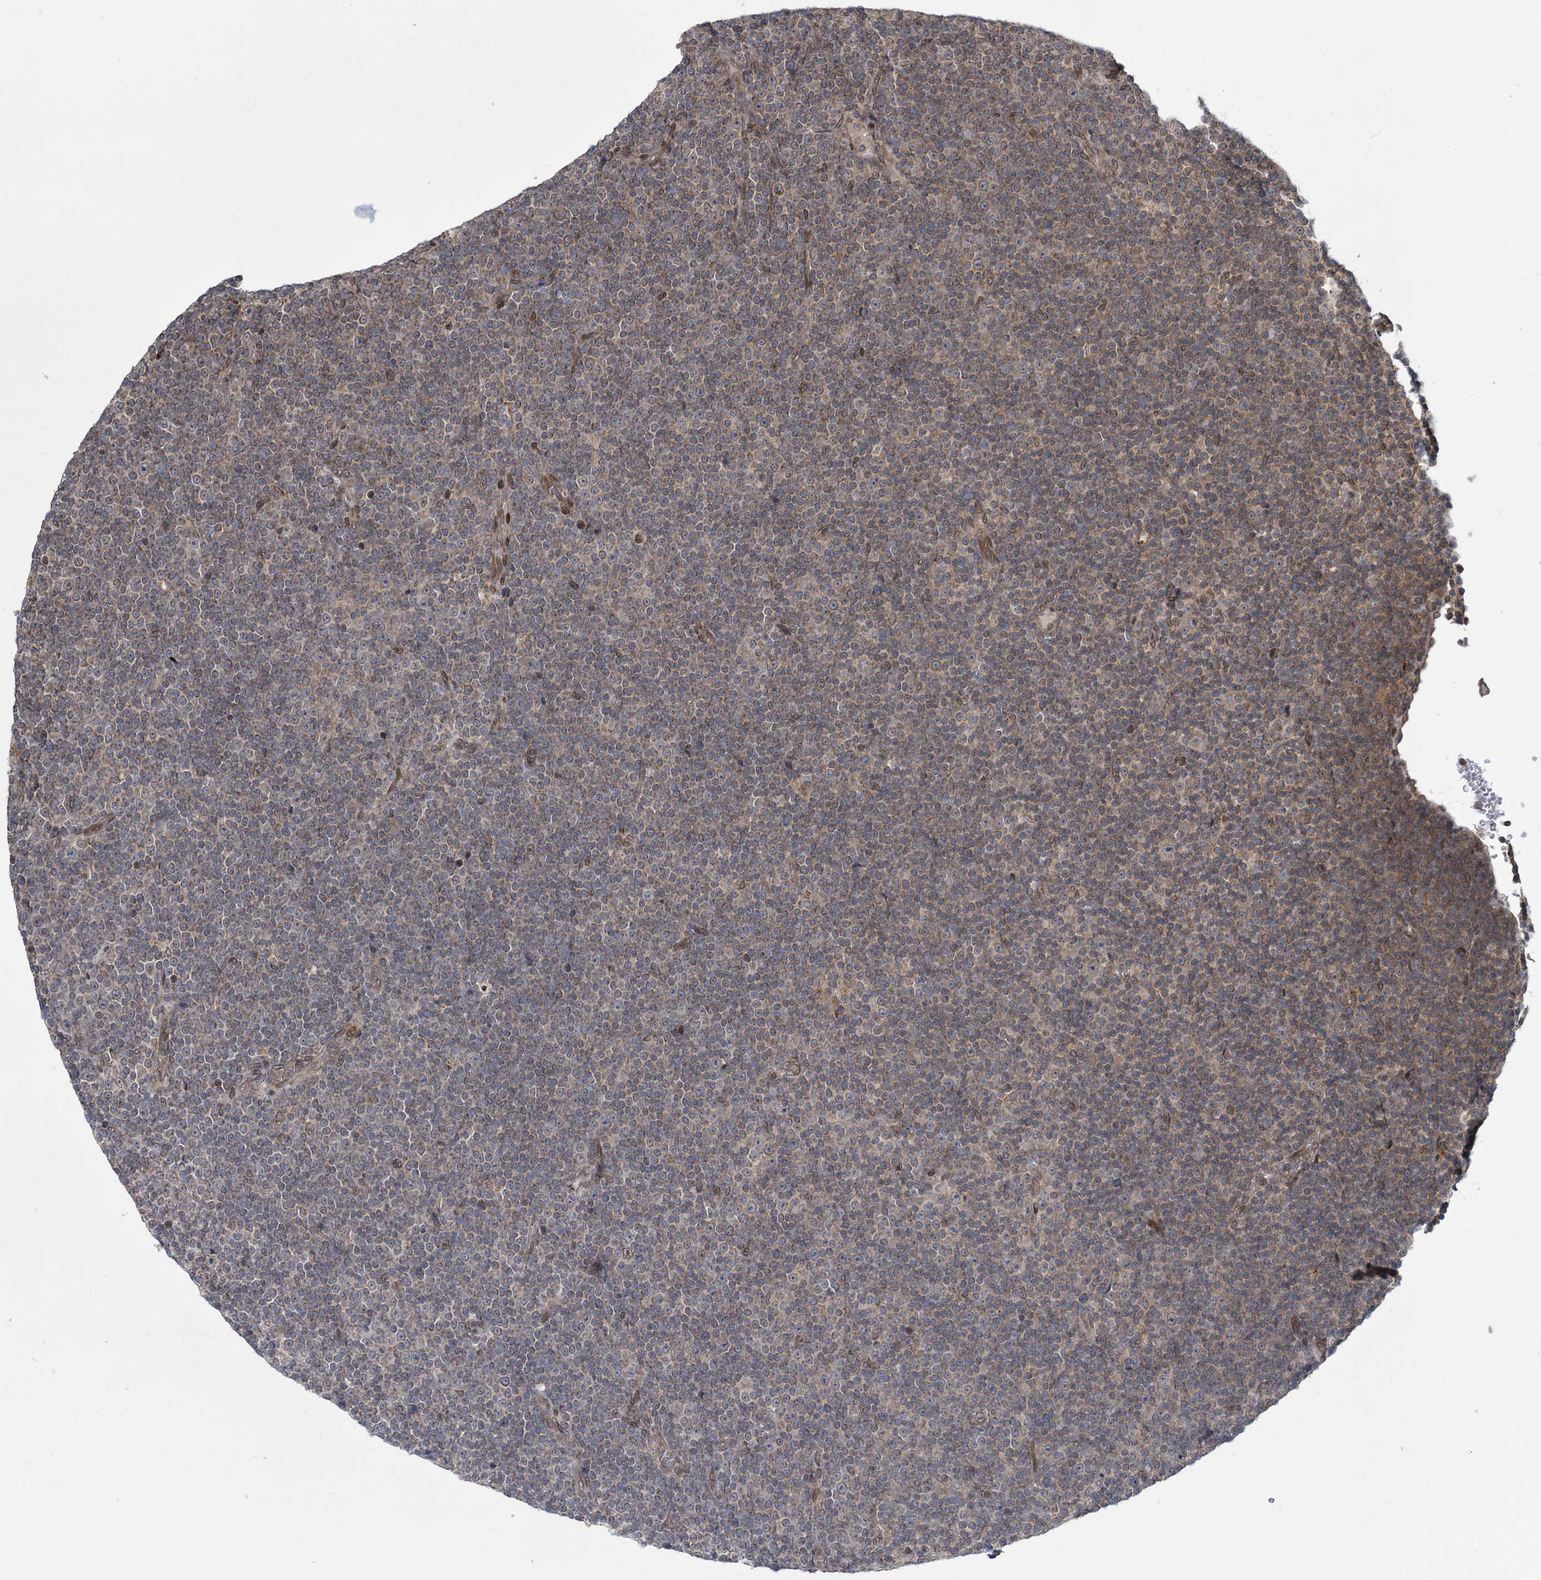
{"staining": {"intensity": "weak", "quantity": ">75%", "location": "cytoplasmic/membranous,nuclear"}, "tissue": "lymphoma", "cell_type": "Tumor cells", "image_type": "cancer", "snomed": [{"axis": "morphology", "description": "Malignant lymphoma, non-Hodgkin's type, Low grade"}, {"axis": "topography", "description": "Lymph node"}], "caption": "Immunohistochemistry of low-grade malignant lymphoma, non-Hodgkin's type shows low levels of weak cytoplasmic/membranous and nuclear staining in about >75% of tumor cells.", "gene": "DNAJC27", "patient": {"sex": "female", "age": 67}}